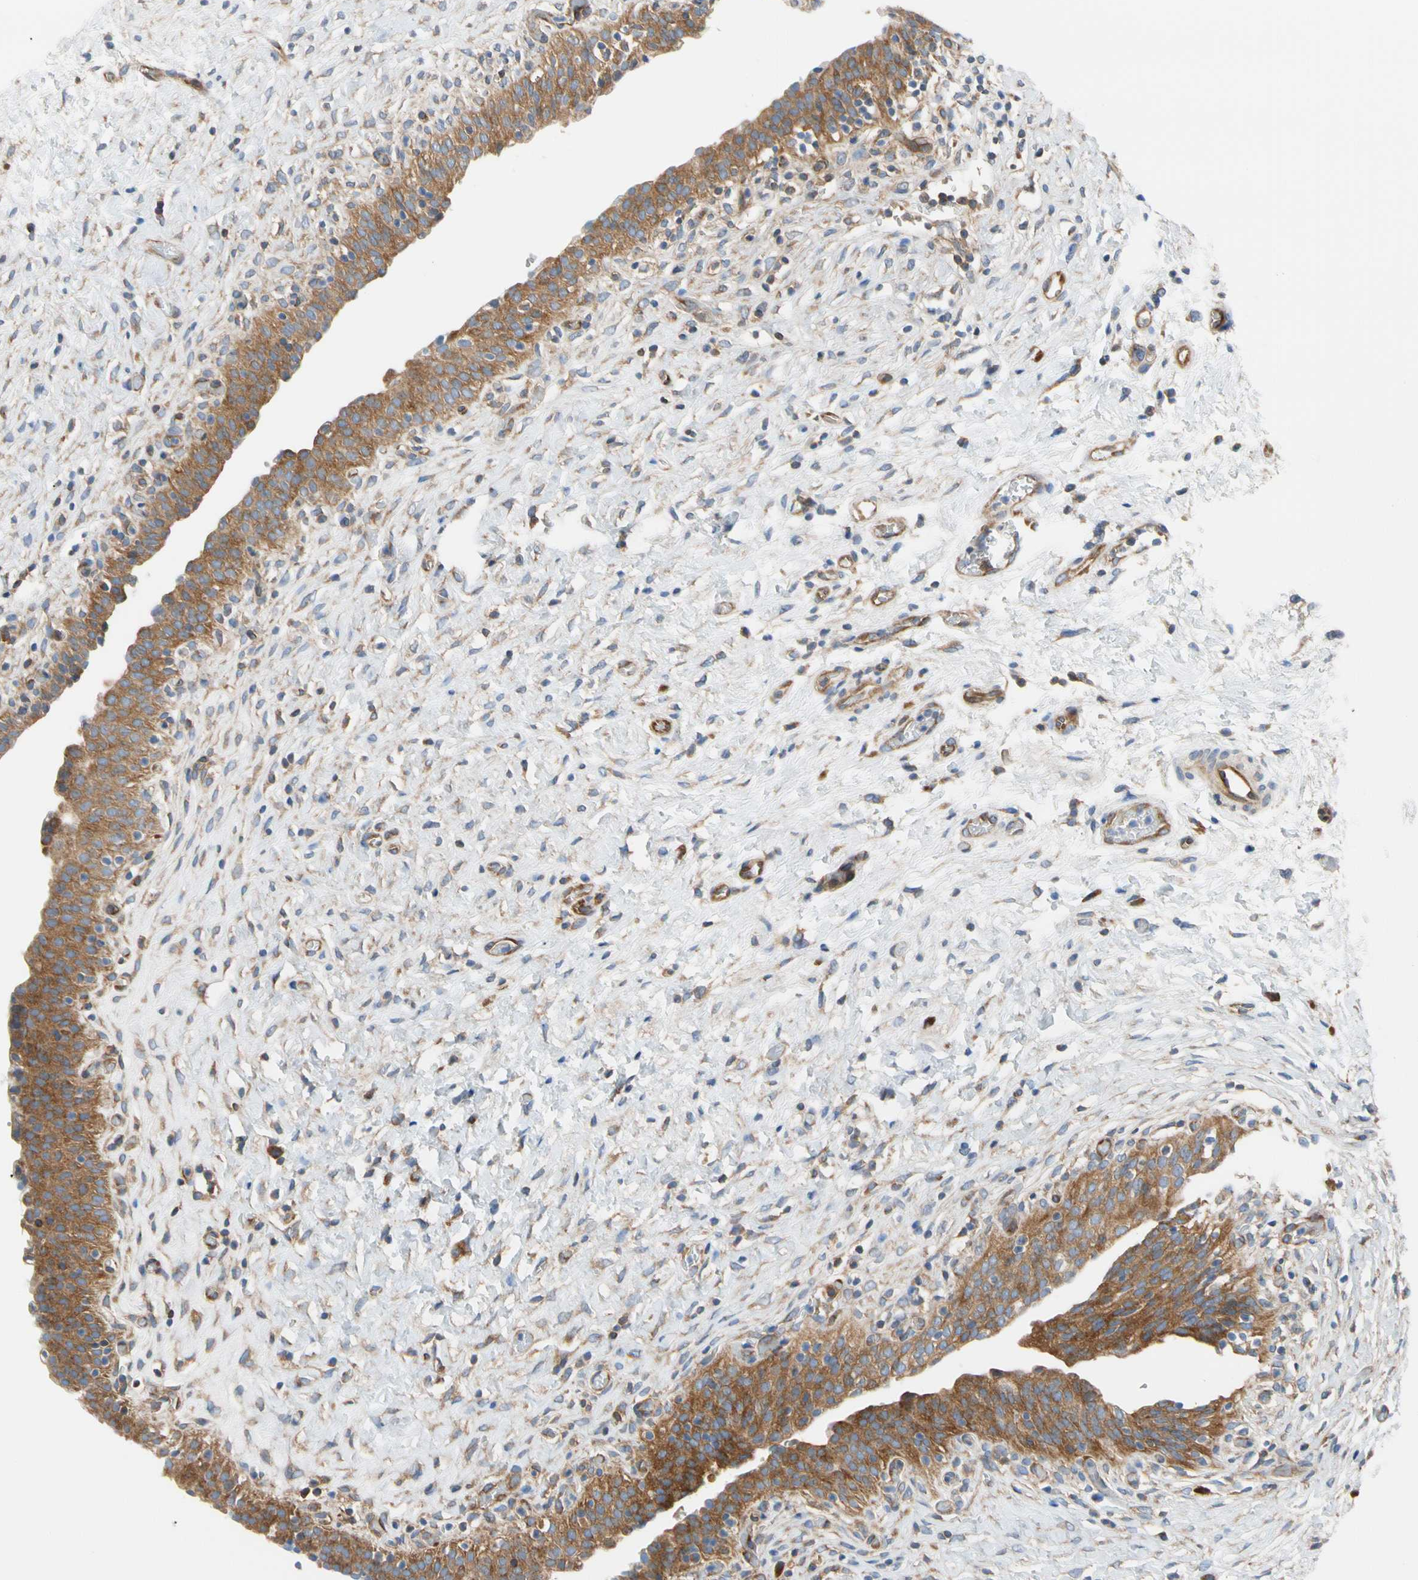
{"staining": {"intensity": "moderate", "quantity": ">75%", "location": "cytoplasmic/membranous"}, "tissue": "urinary bladder", "cell_type": "Urothelial cells", "image_type": "normal", "snomed": [{"axis": "morphology", "description": "Normal tissue, NOS"}, {"axis": "topography", "description": "Urinary bladder"}], "caption": "Immunohistochemistry (IHC) of normal urinary bladder reveals medium levels of moderate cytoplasmic/membranous expression in approximately >75% of urothelial cells. The protein of interest is shown in brown color, while the nuclei are stained blue.", "gene": "GPHN", "patient": {"sex": "male", "age": 51}}